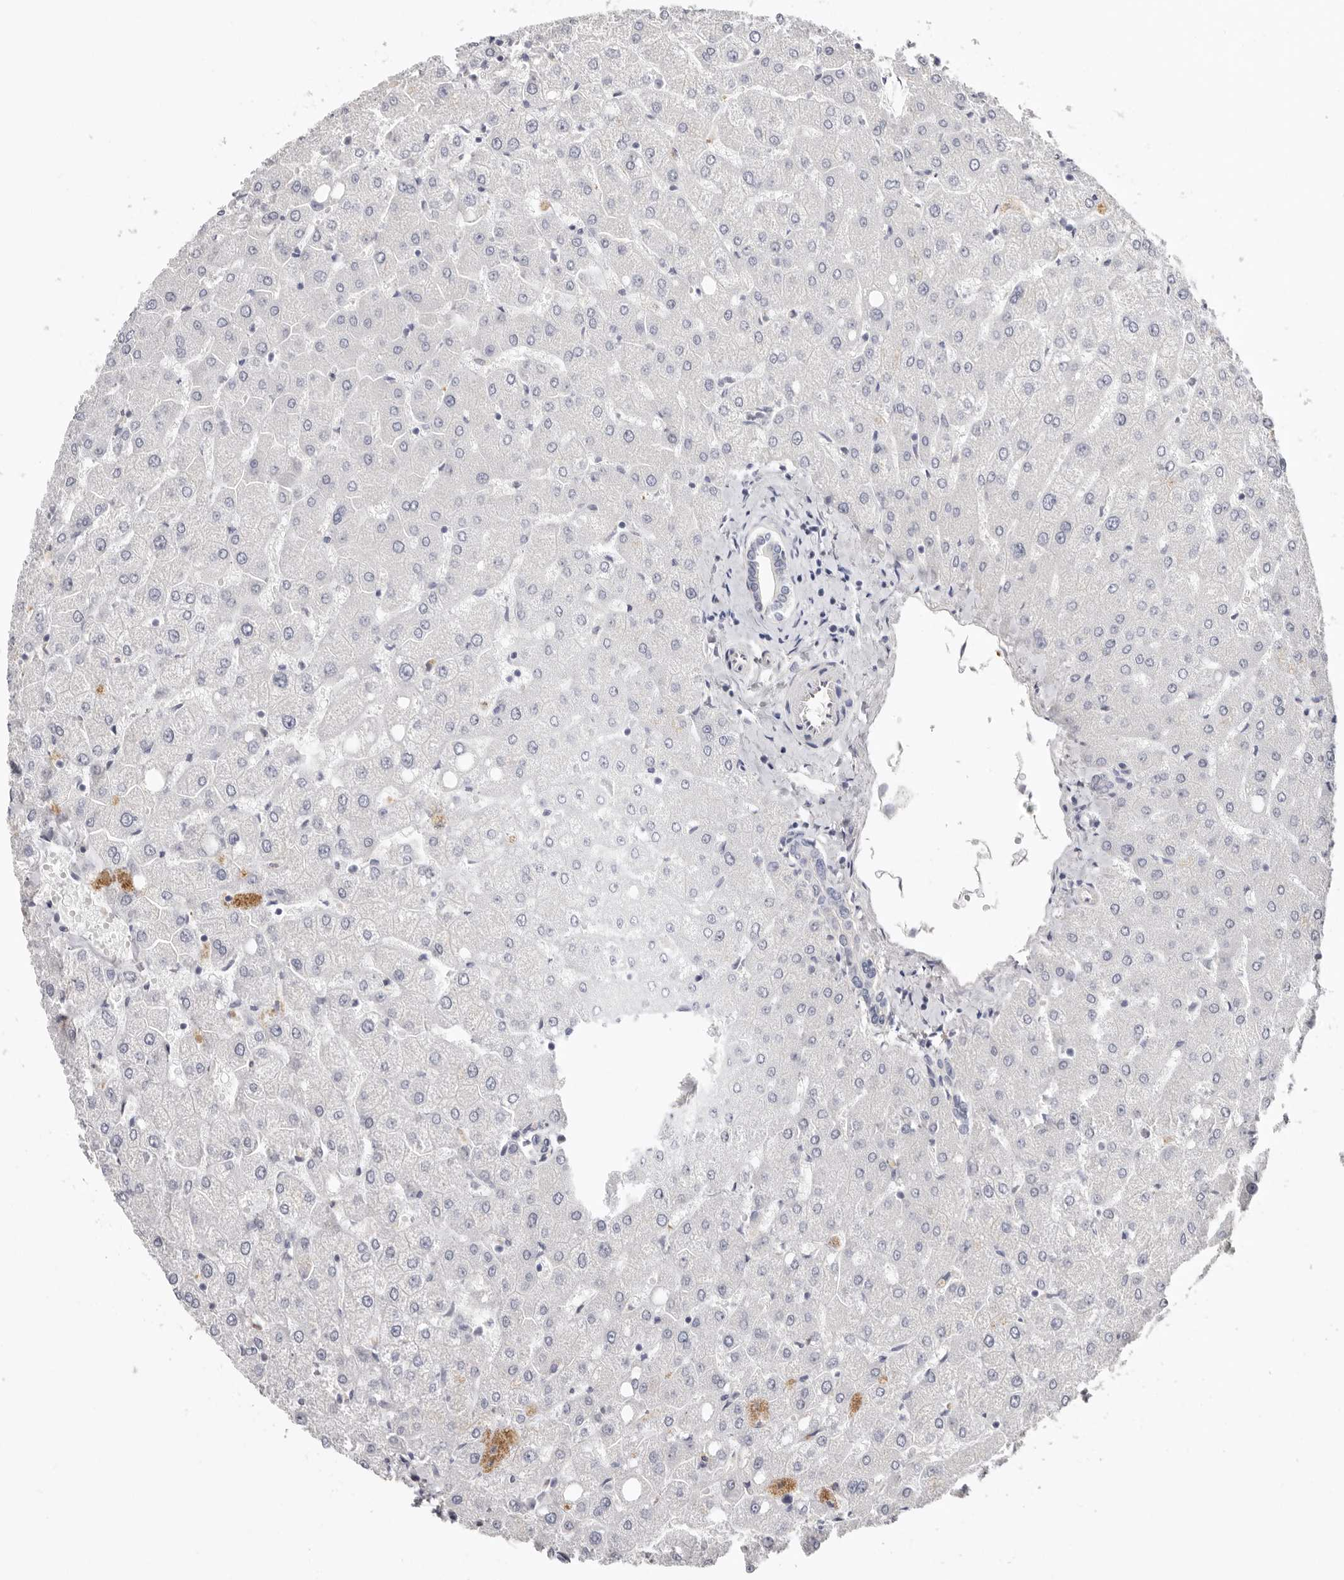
{"staining": {"intensity": "negative", "quantity": "none", "location": "none"}, "tissue": "liver", "cell_type": "Cholangiocytes", "image_type": "normal", "snomed": [{"axis": "morphology", "description": "Normal tissue, NOS"}, {"axis": "topography", "description": "Liver"}], "caption": "Protein analysis of unremarkable liver demonstrates no significant expression in cholangiocytes.", "gene": "PKDCC", "patient": {"sex": "female", "age": 54}}